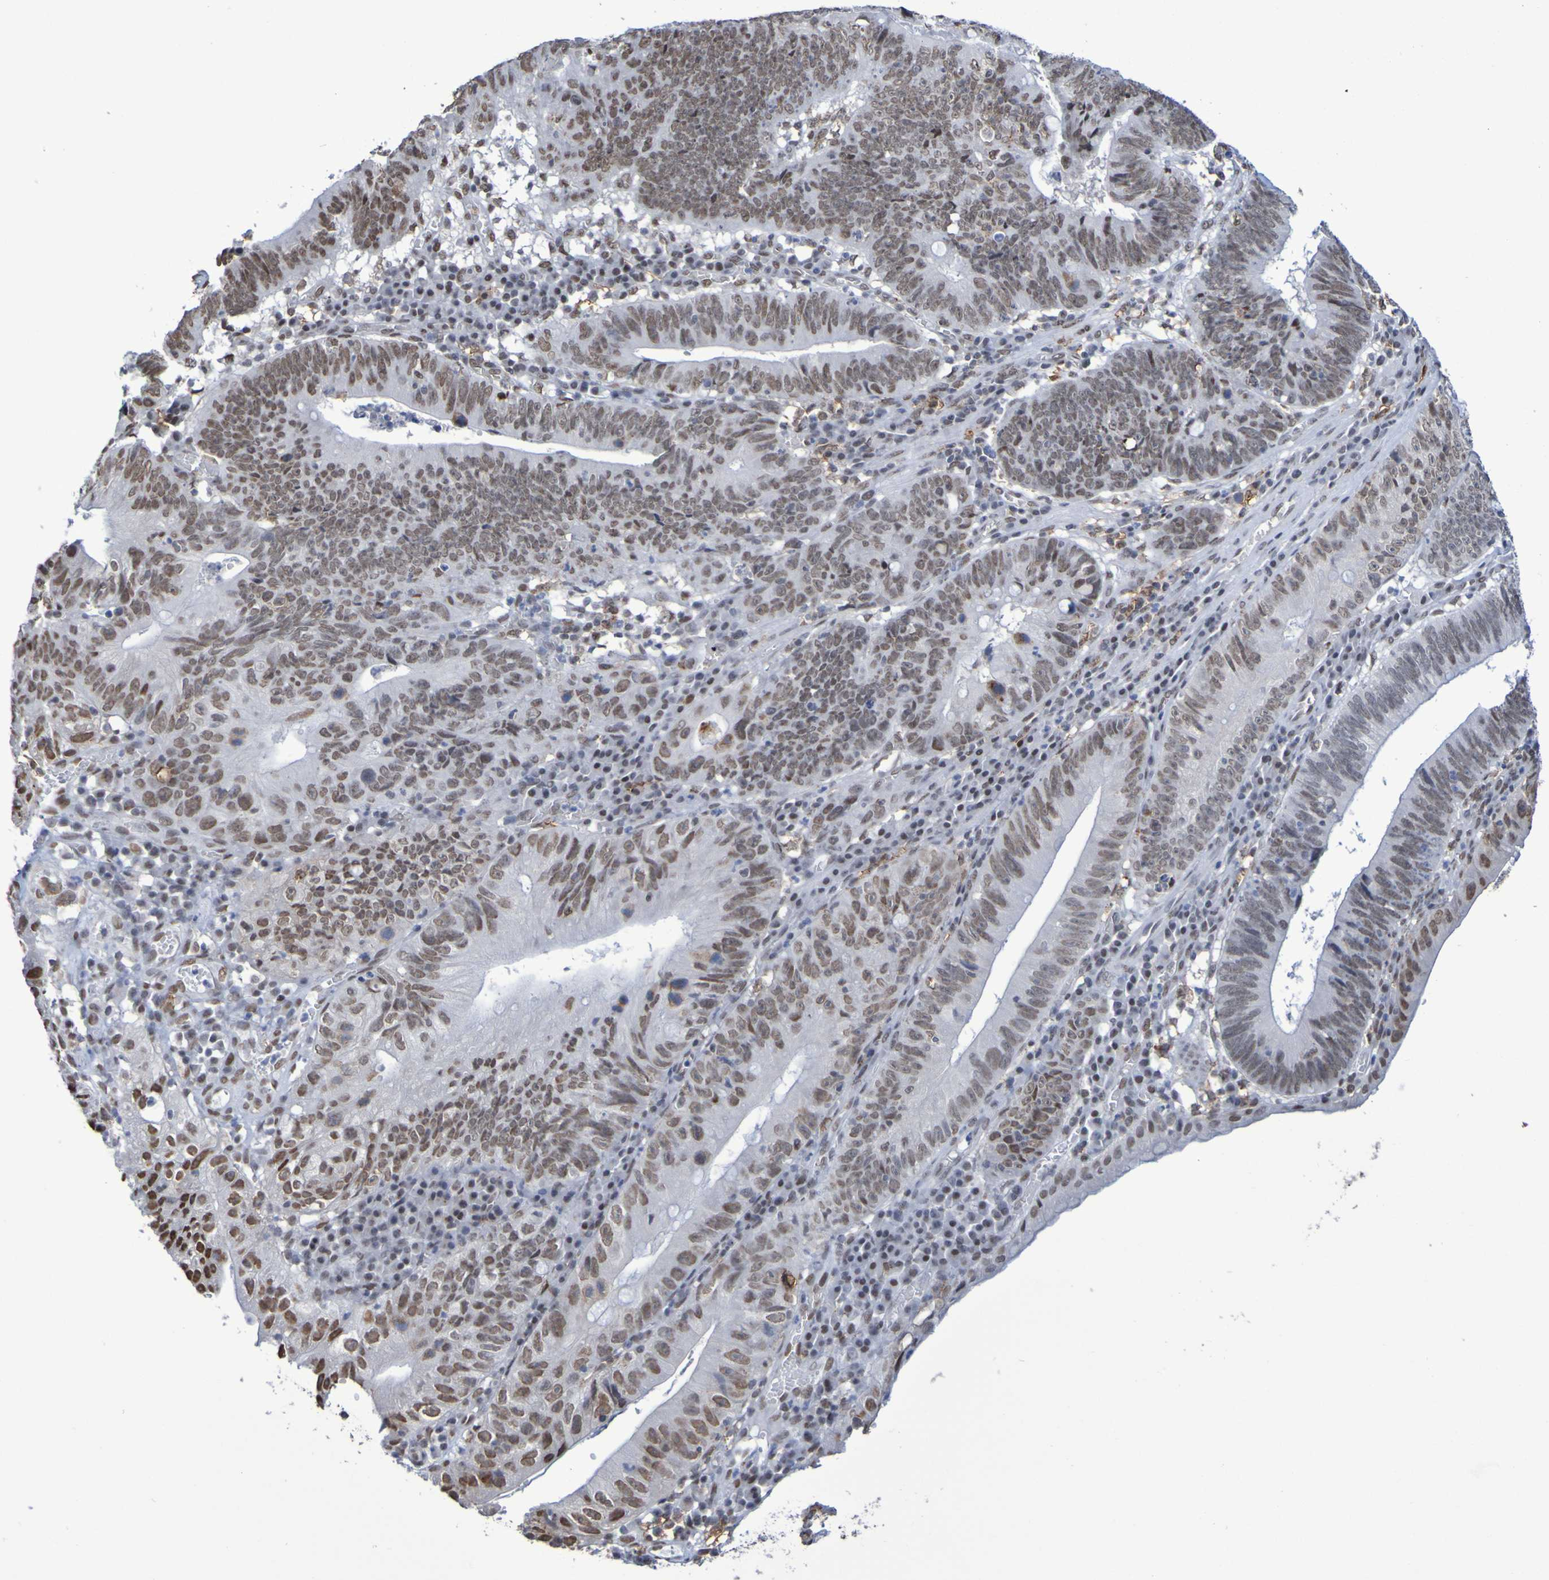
{"staining": {"intensity": "moderate", "quantity": ">75%", "location": "nuclear"}, "tissue": "stomach cancer", "cell_type": "Tumor cells", "image_type": "cancer", "snomed": [{"axis": "morphology", "description": "Adenocarcinoma, NOS"}, {"axis": "topography", "description": "Stomach"}], "caption": "Protein analysis of adenocarcinoma (stomach) tissue shows moderate nuclear expression in about >75% of tumor cells. (Stains: DAB (3,3'-diaminobenzidine) in brown, nuclei in blue, Microscopy: brightfield microscopy at high magnification).", "gene": "MRTFB", "patient": {"sex": "male", "age": 59}}